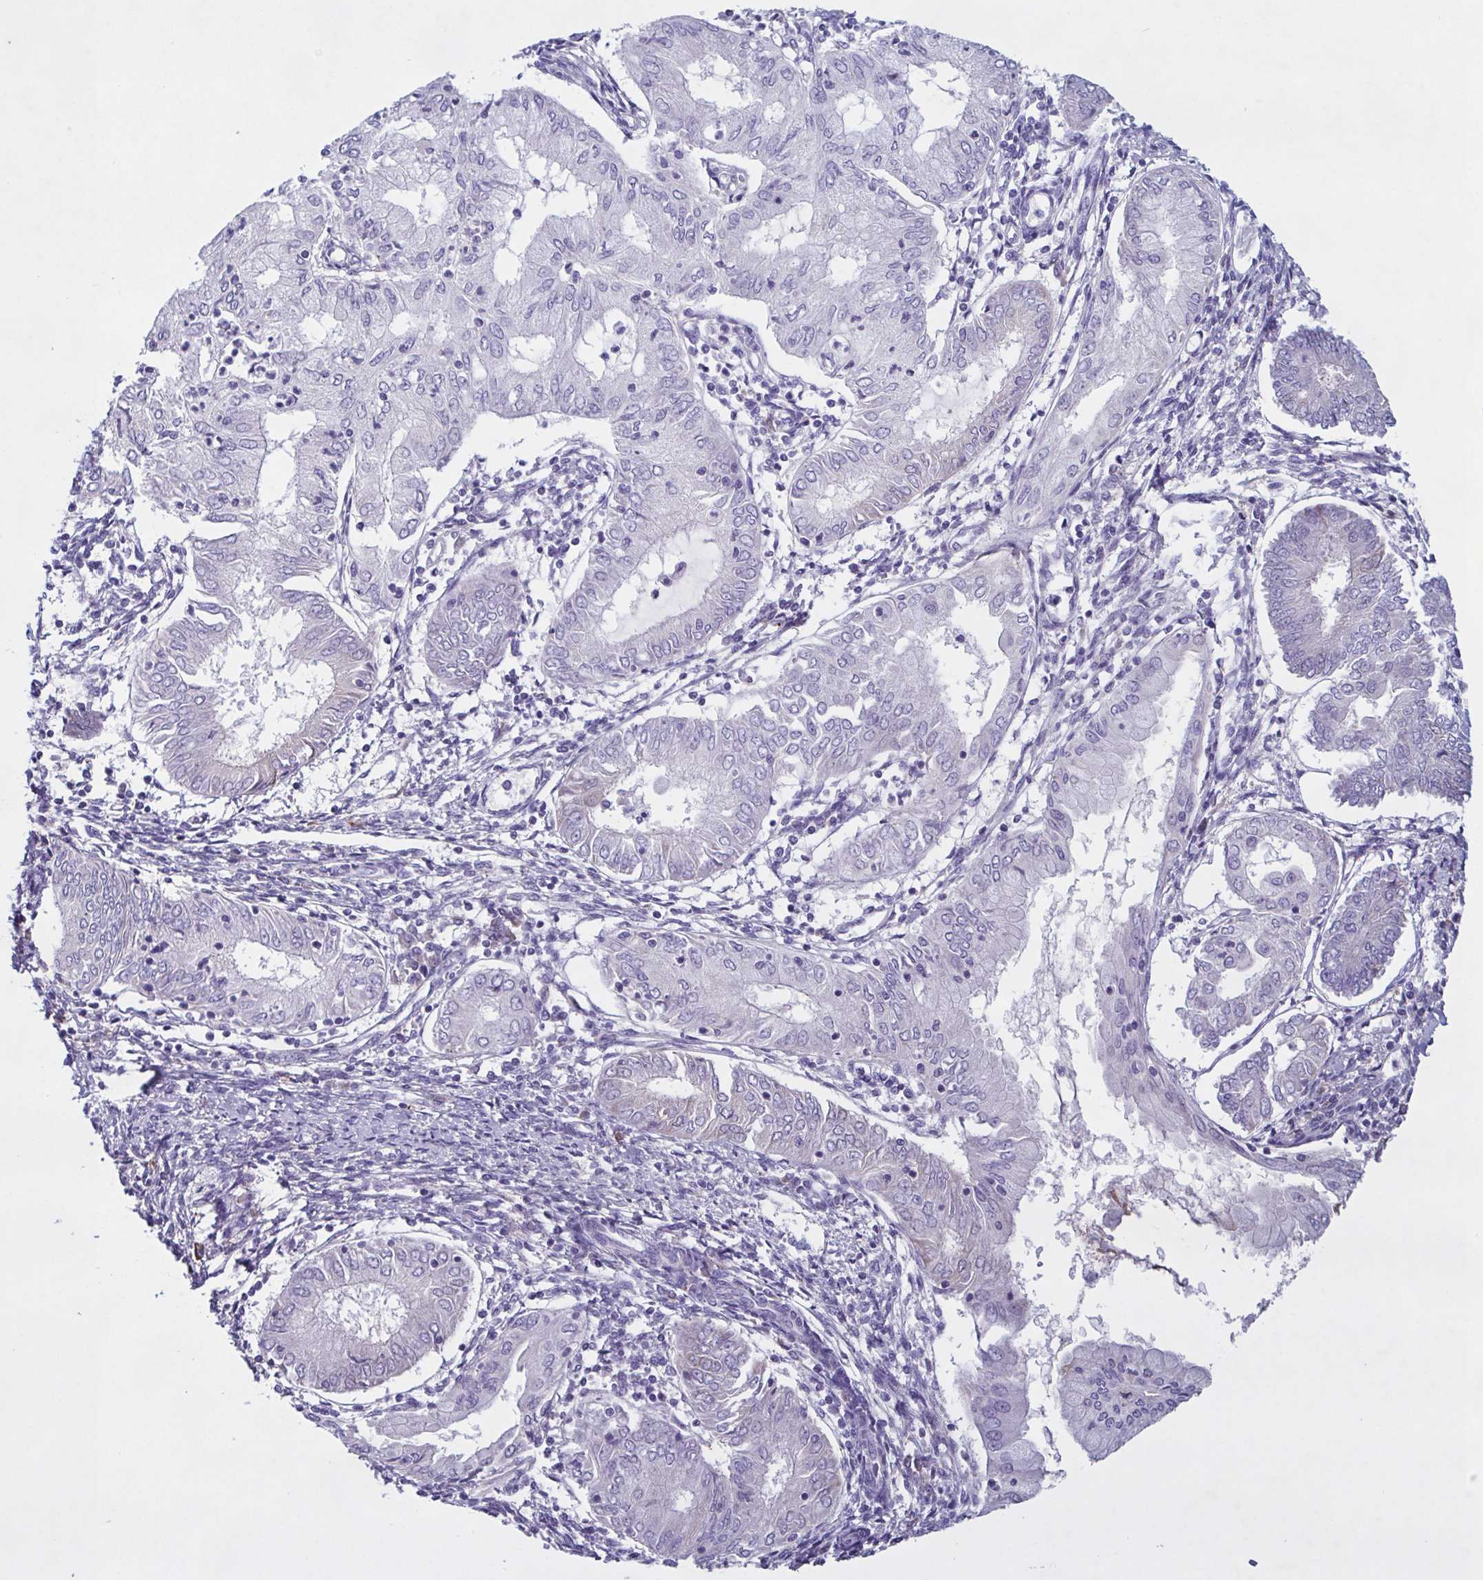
{"staining": {"intensity": "negative", "quantity": "none", "location": "none"}, "tissue": "endometrial cancer", "cell_type": "Tumor cells", "image_type": "cancer", "snomed": [{"axis": "morphology", "description": "Adenocarcinoma, NOS"}, {"axis": "topography", "description": "Endometrium"}], "caption": "The histopathology image exhibits no significant staining in tumor cells of endometrial cancer (adenocarcinoma). (DAB IHC, high magnification).", "gene": "F13B", "patient": {"sex": "female", "age": 68}}